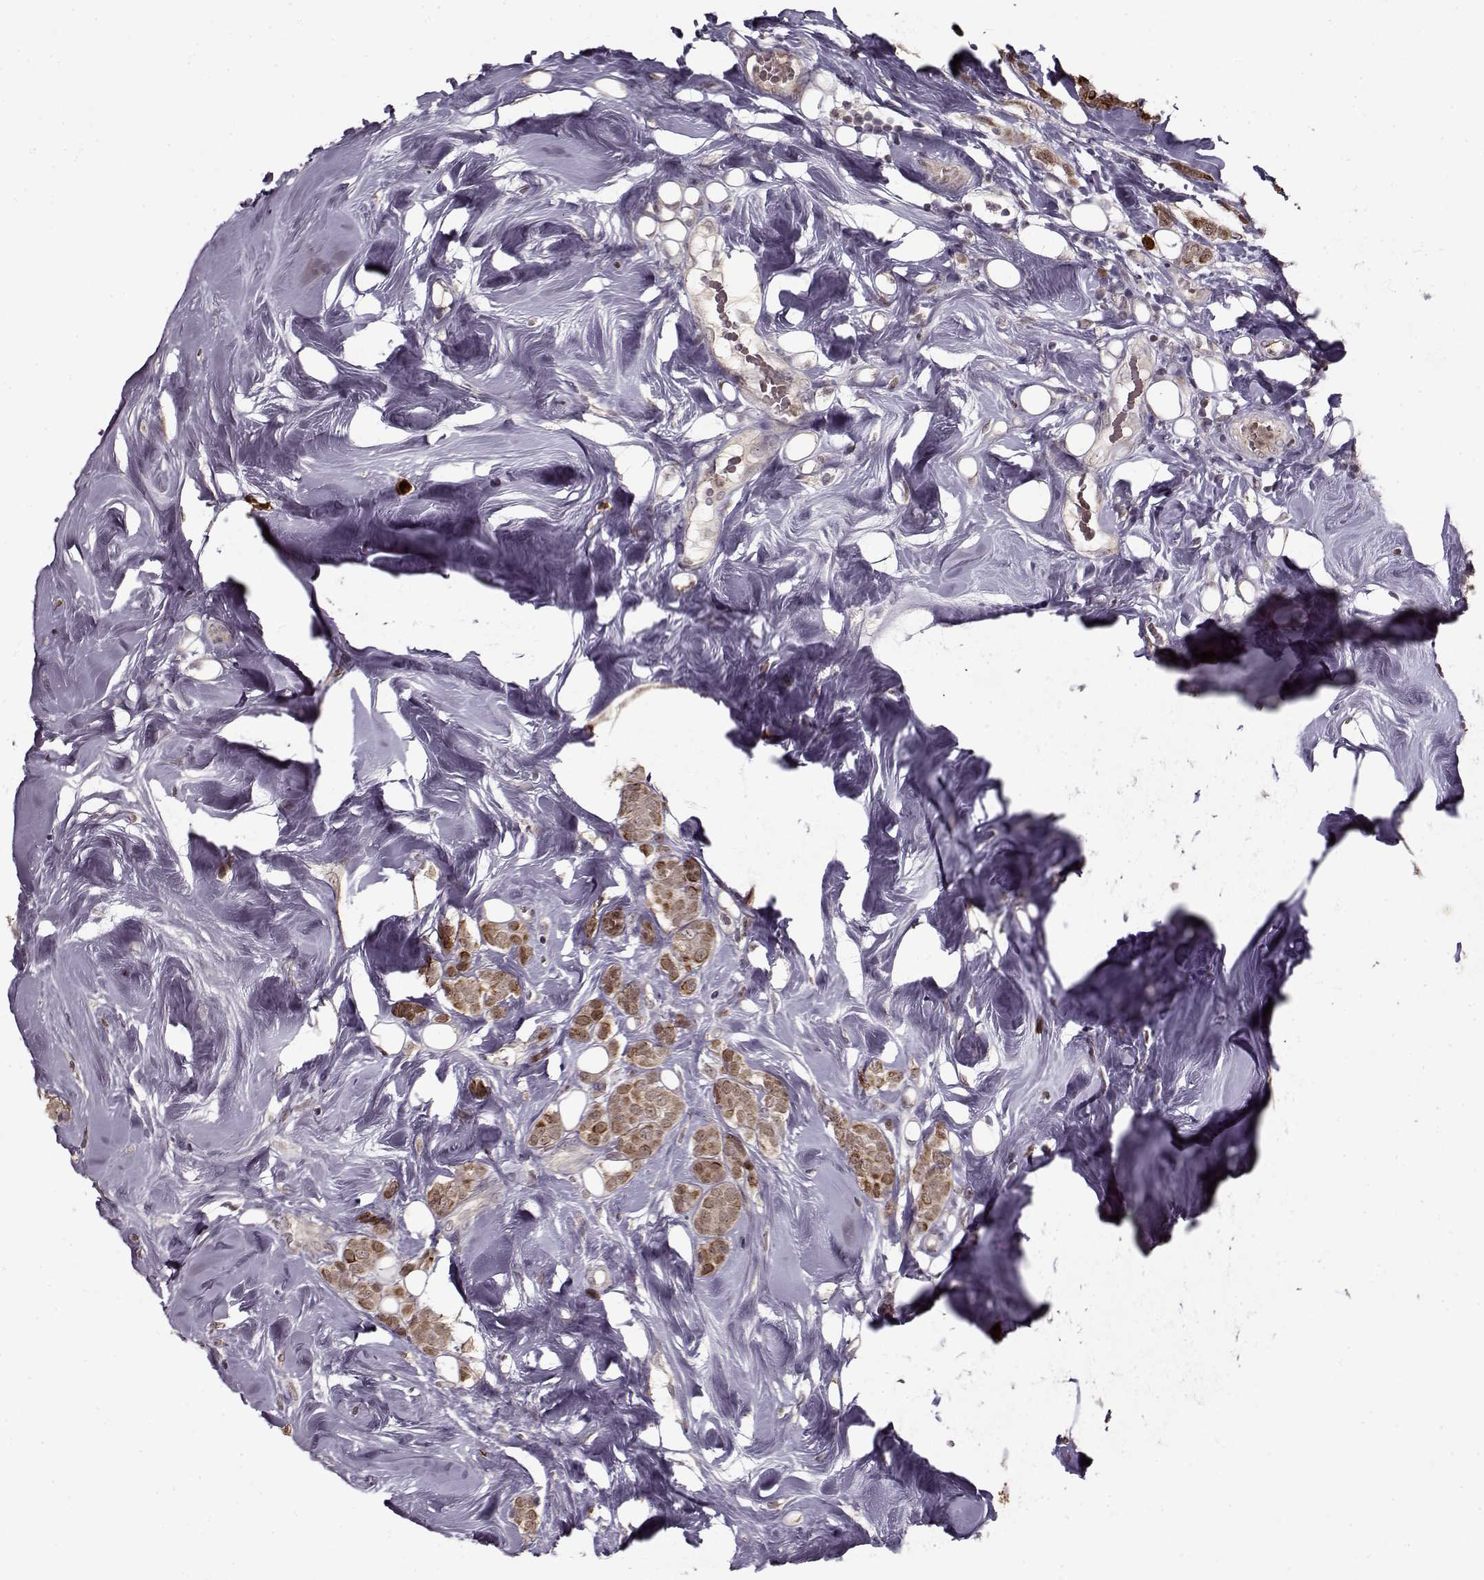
{"staining": {"intensity": "strong", "quantity": ">75%", "location": "cytoplasmic/membranous"}, "tissue": "breast cancer", "cell_type": "Tumor cells", "image_type": "cancer", "snomed": [{"axis": "morphology", "description": "Lobular carcinoma"}, {"axis": "topography", "description": "Breast"}], "caption": "Lobular carcinoma (breast) stained with DAB (3,3'-diaminobenzidine) IHC demonstrates high levels of strong cytoplasmic/membranous expression in about >75% of tumor cells.", "gene": "DENND4B", "patient": {"sex": "female", "age": 49}}